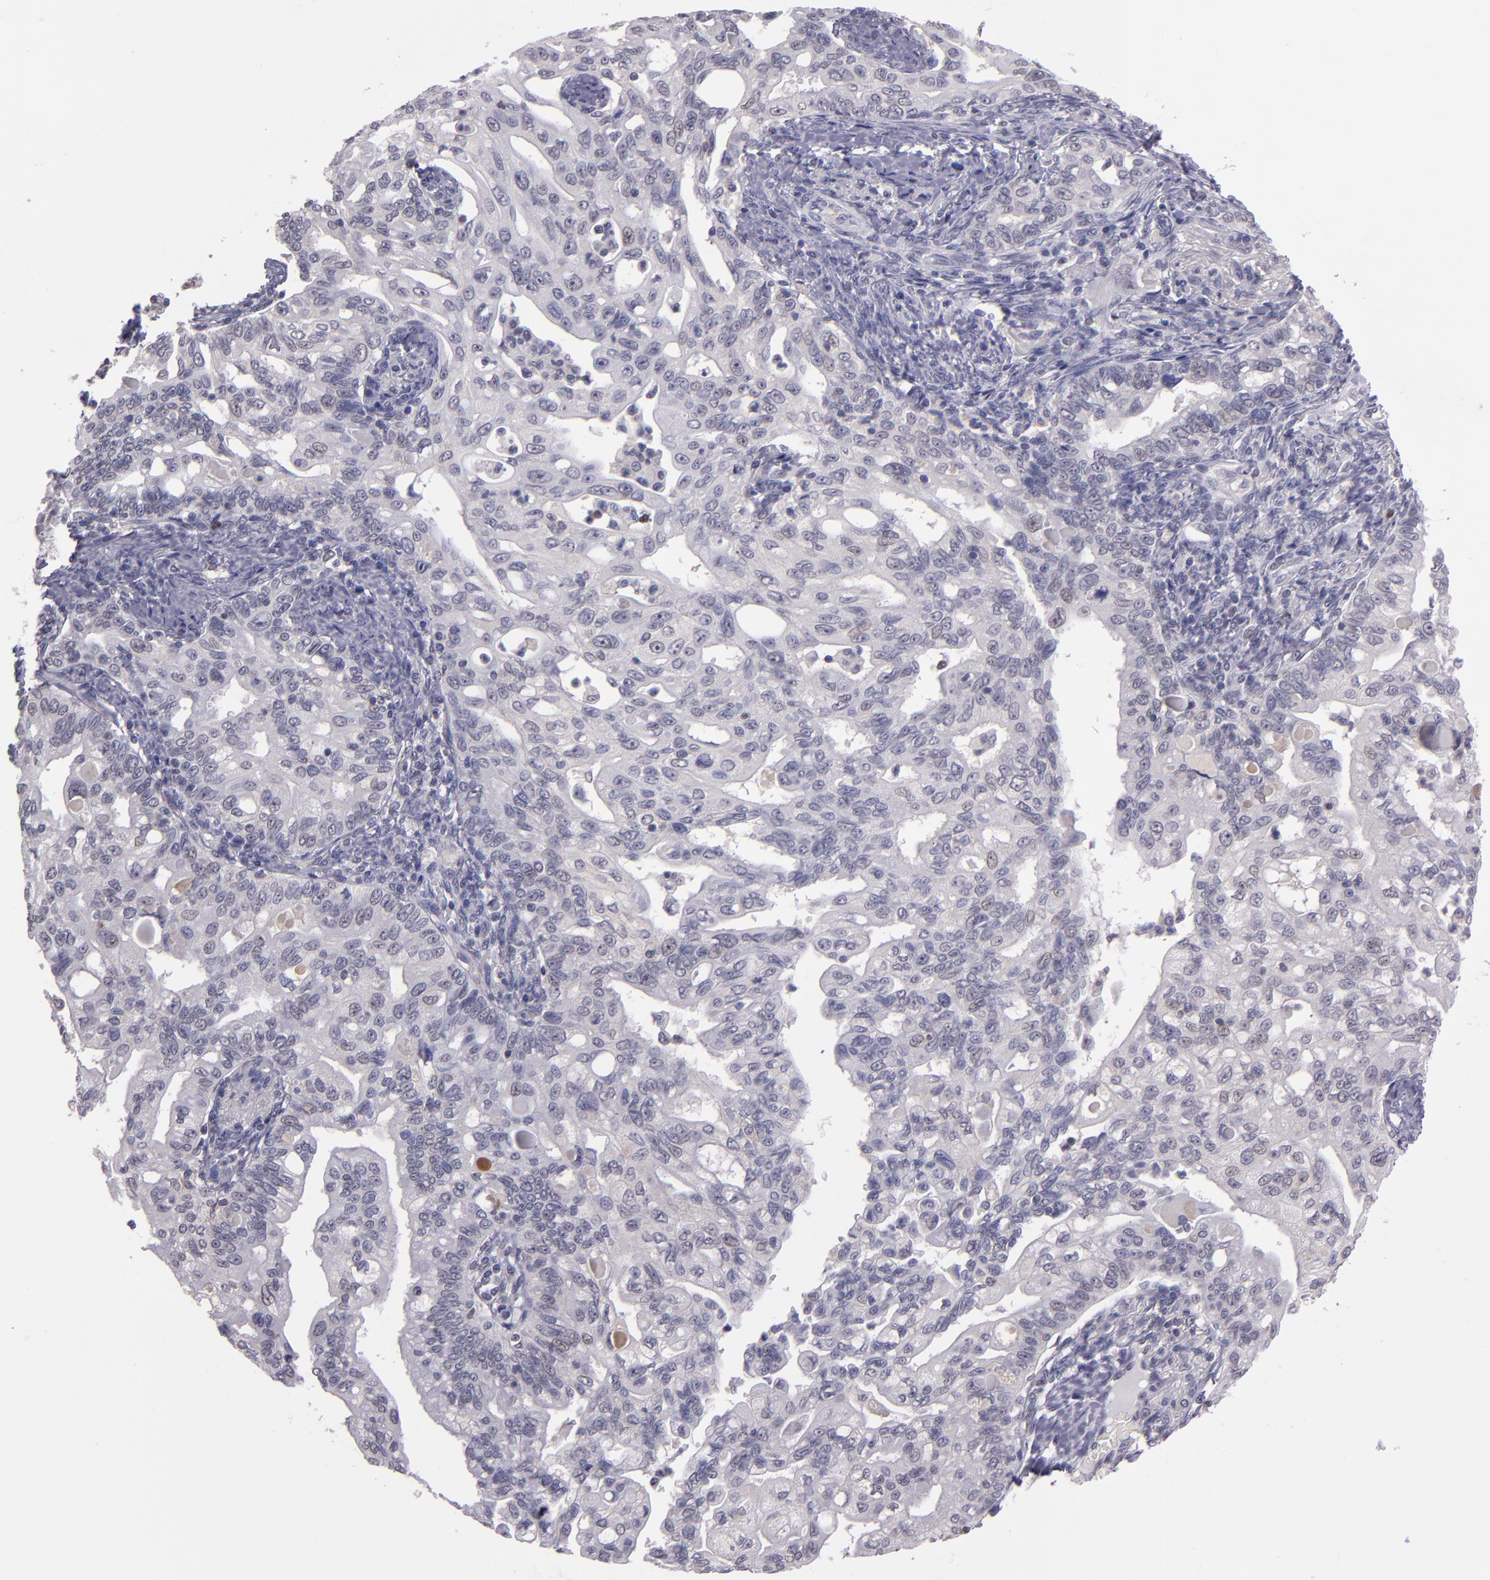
{"staining": {"intensity": "negative", "quantity": "none", "location": "none"}, "tissue": "pancreatic cancer", "cell_type": "Tumor cells", "image_type": "cancer", "snomed": [{"axis": "morphology", "description": "Normal tissue, NOS"}, {"axis": "topography", "description": "Pancreas"}], "caption": "Photomicrograph shows no protein positivity in tumor cells of pancreatic cancer tissue.", "gene": "CEBPE", "patient": {"sex": "male", "age": 42}}